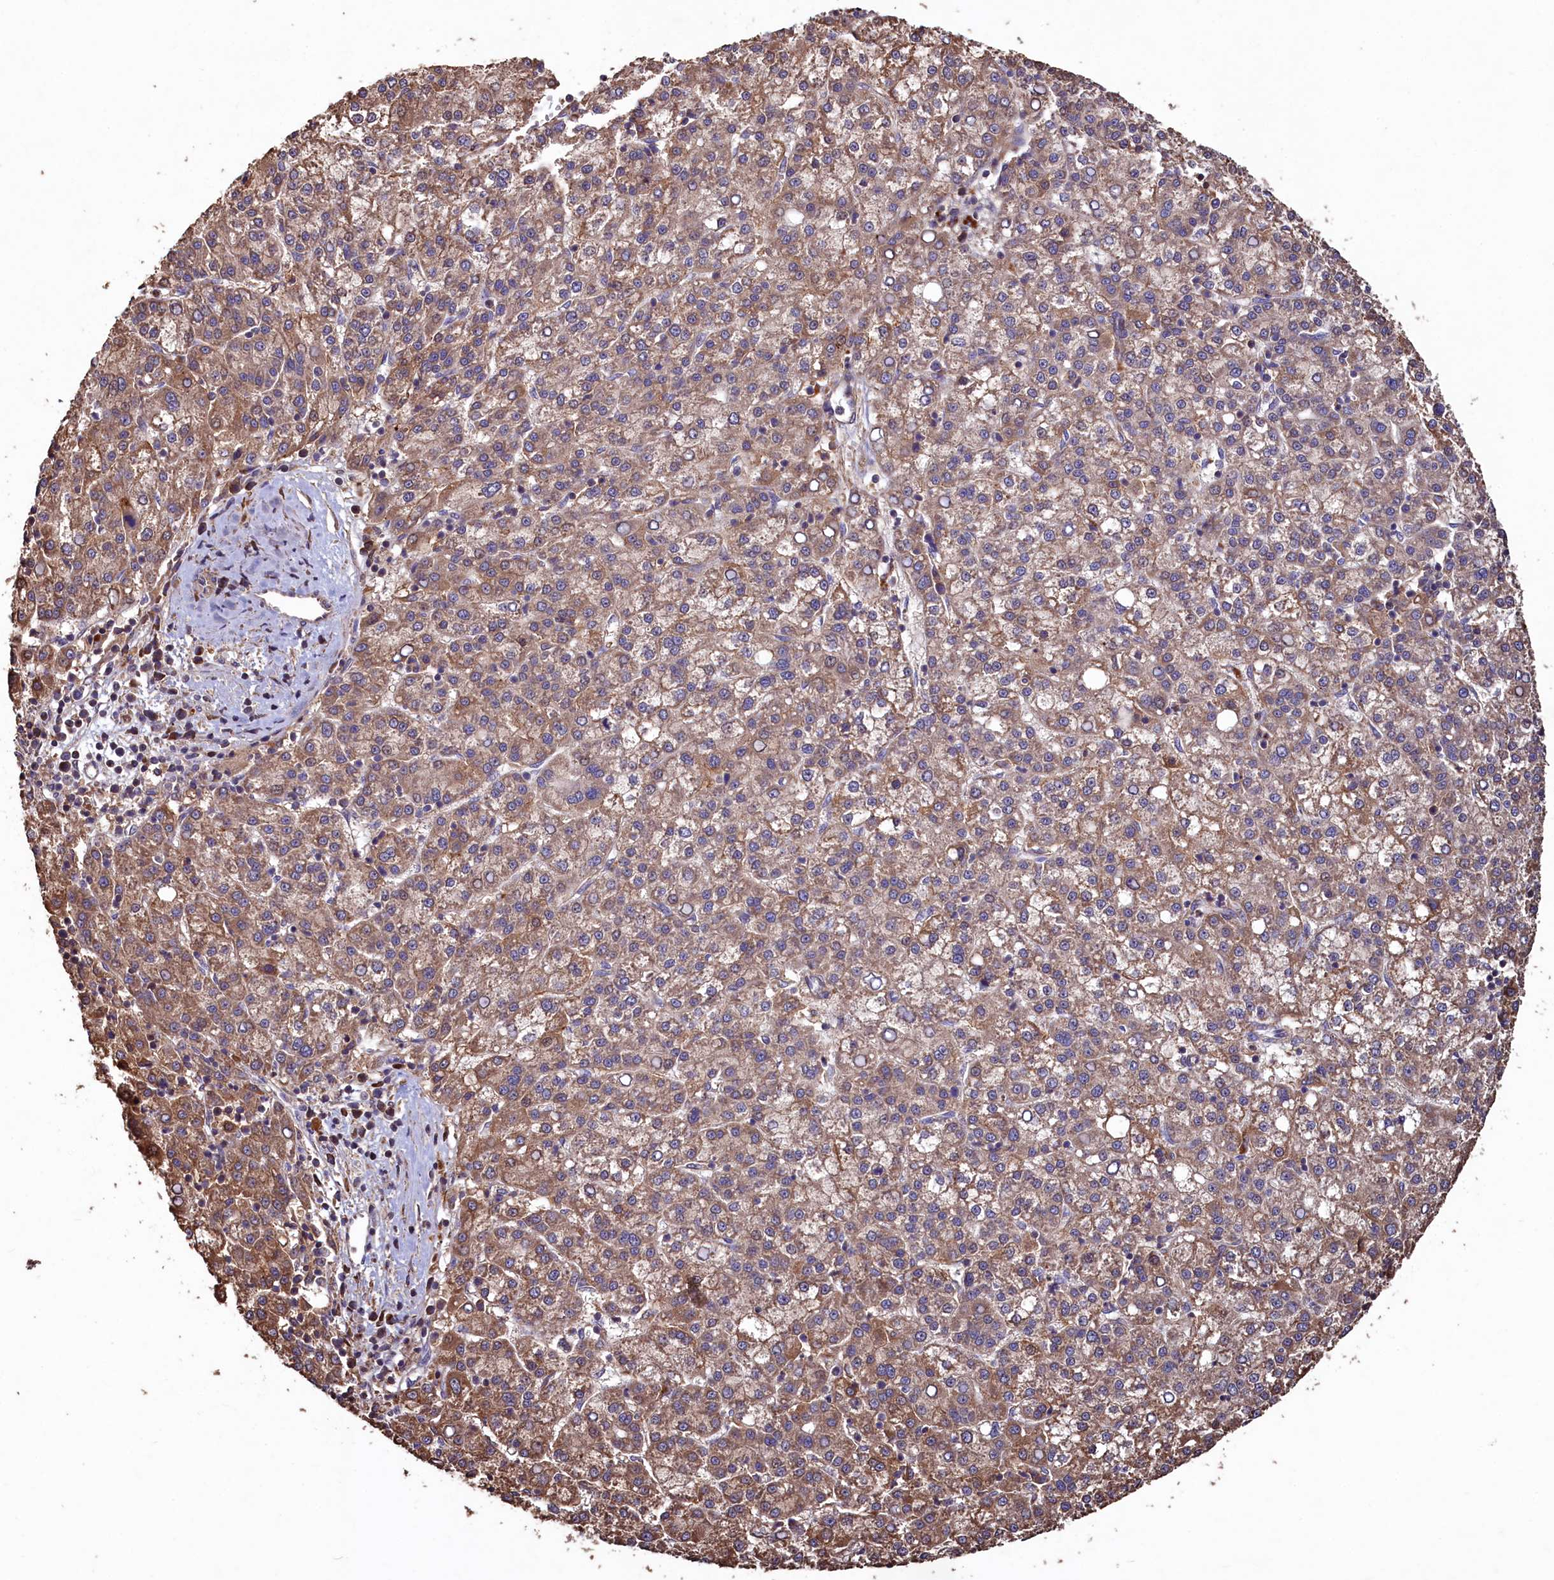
{"staining": {"intensity": "moderate", "quantity": ">75%", "location": "cytoplasmic/membranous"}, "tissue": "liver cancer", "cell_type": "Tumor cells", "image_type": "cancer", "snomed": [{"axis": "morphology", "description": "Carcinoma, Hepatocellular, NOS"}, {"axis": "topography", "description": "Liver"}], "caption": "Immunohistochemical staining of liver cancer shows medium levels of moderate cytoplasmic/membranous protein staining in about >75% of tumor cells. Nuclei are stained in blue.", "gene": "TMEM98", "patient": {"sex": "female", "age": 58}}